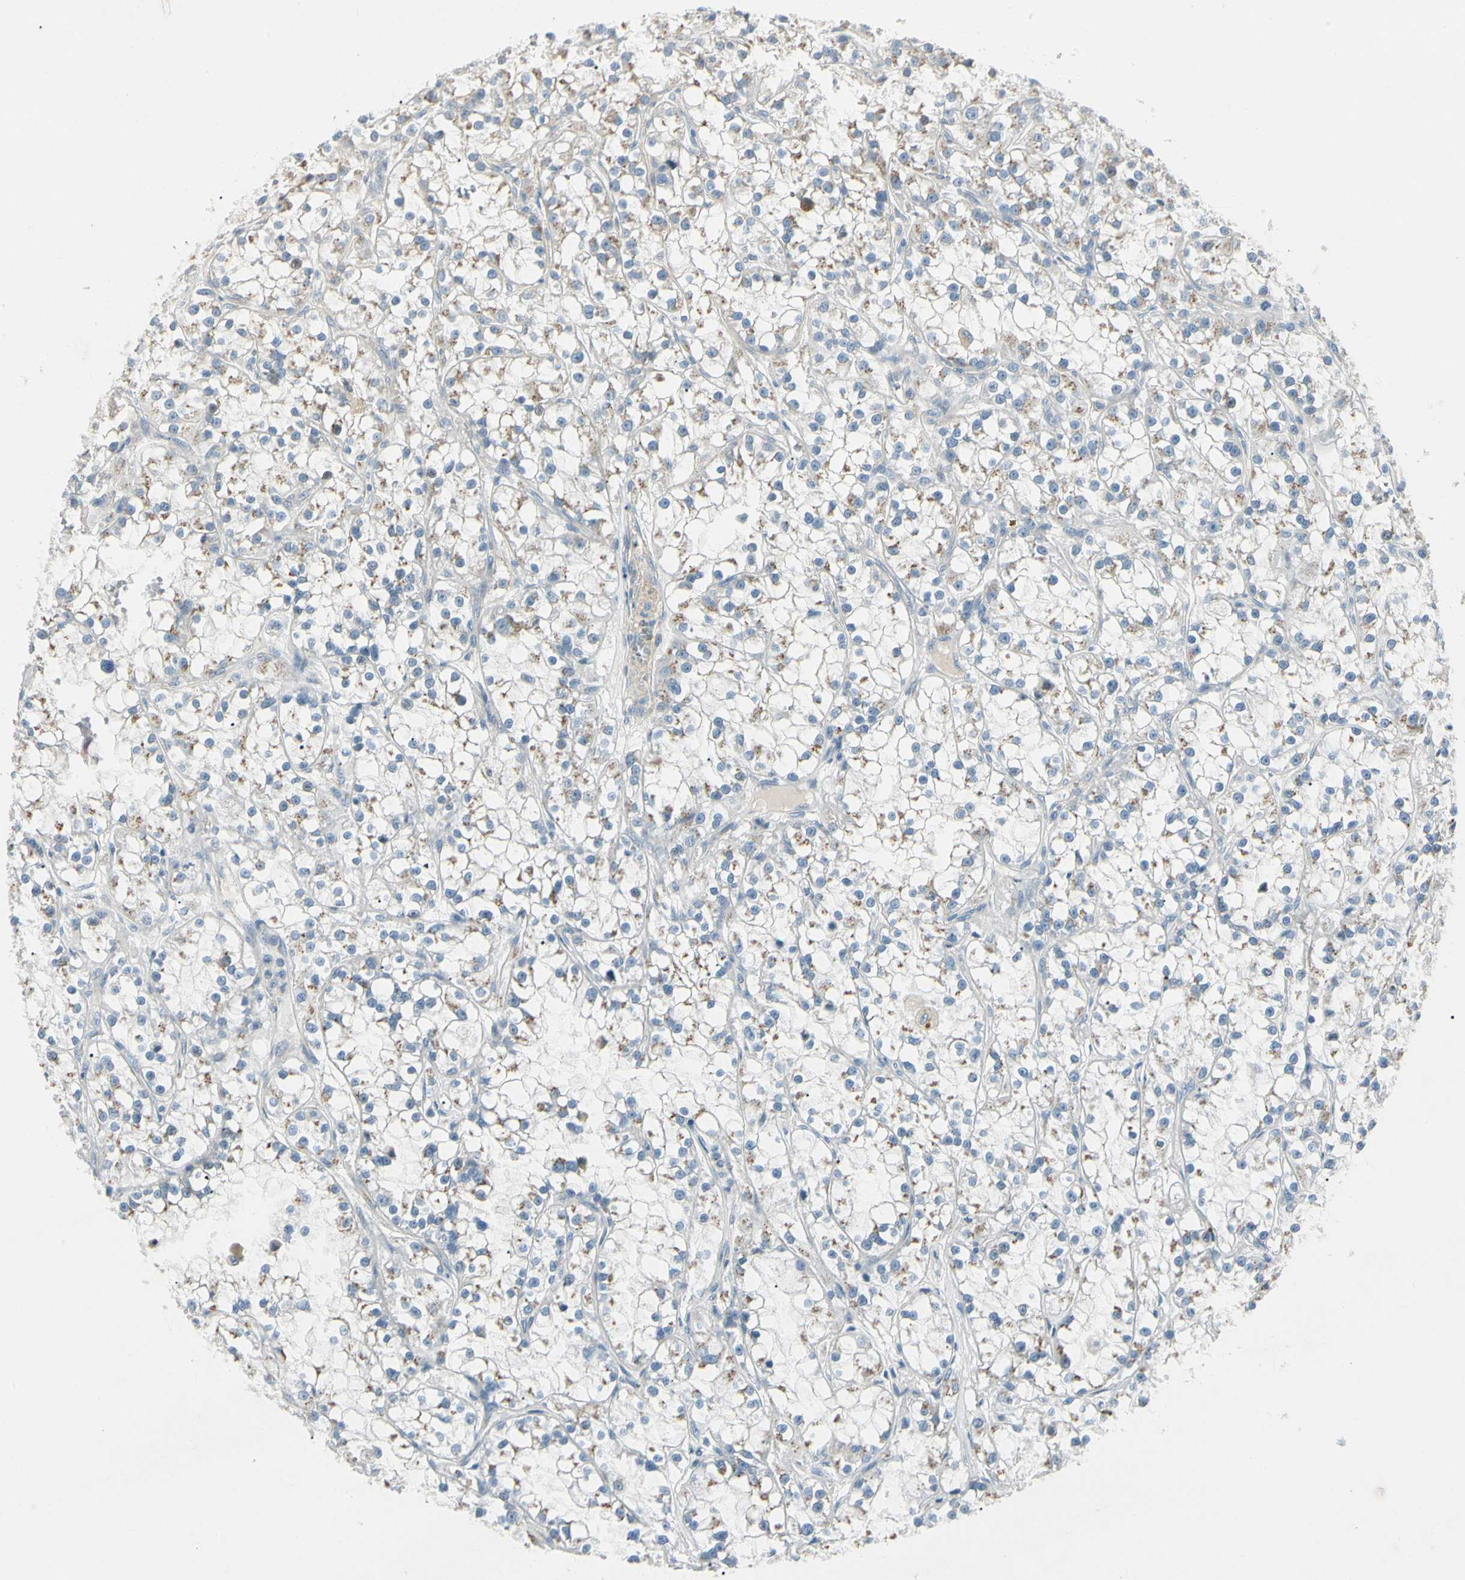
{"staining": {"intensity": "moderate", "quantity": "<25%", "location": "cytoplasmic/membranous"}, "tissue": "renal cancer", "cell_type": "Tumor cells", "image_type": "cancer", "snomed": [{"axis": "morphology", "description": "Adenocarcinoma, NOS"}, {"axis": "topography", "description": "Kidney"}], "caption": "Renal cancer (adenocarcinoma) stained for a protein (brown) shows moderate cytoplasmic/membranous positive expression in approximately <25% of tumor cells.", "gene": "ABCA3", "patient": {"sex": "female", "age": 52}}